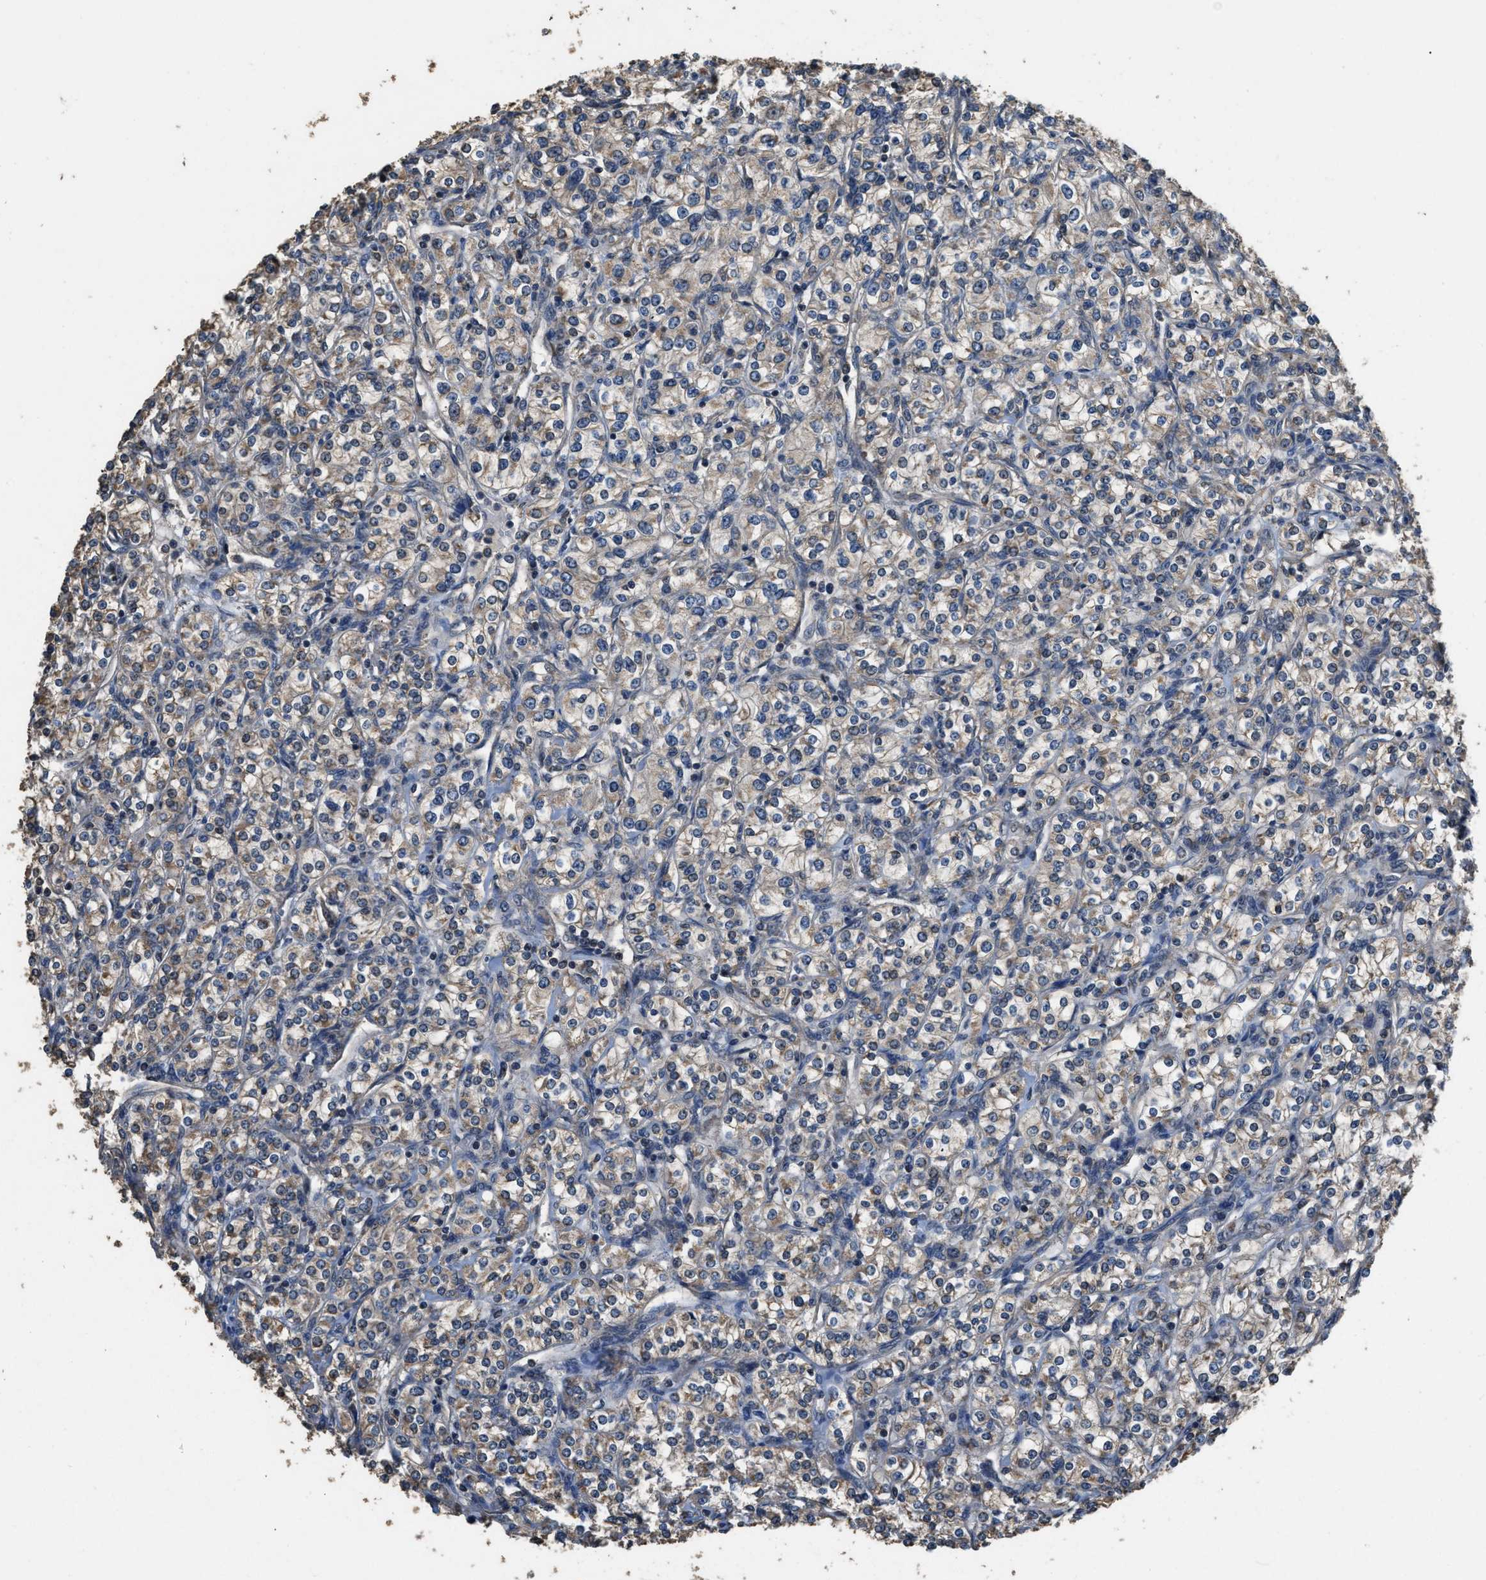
{"staining": {"intensity": "weak", "quantity": ">75%", "location": "cytoplasmic/membranous"}, "tissue": "renal cancer", "cell_type": "Tumor cells", "image_type": "cancer", "snomed": [{"axis": "morphology", "description": "Adenocarcinoma, NOS"}, {"axis": "topography", "description": "Kidney"}], "caption": "Tumor cells show weak cytoplasmic/membranous staining in about >75% of cells in adenocarcinoma (renal).", "gene": "DENND6B", "patient": {"sex": "male", "age": 77}}